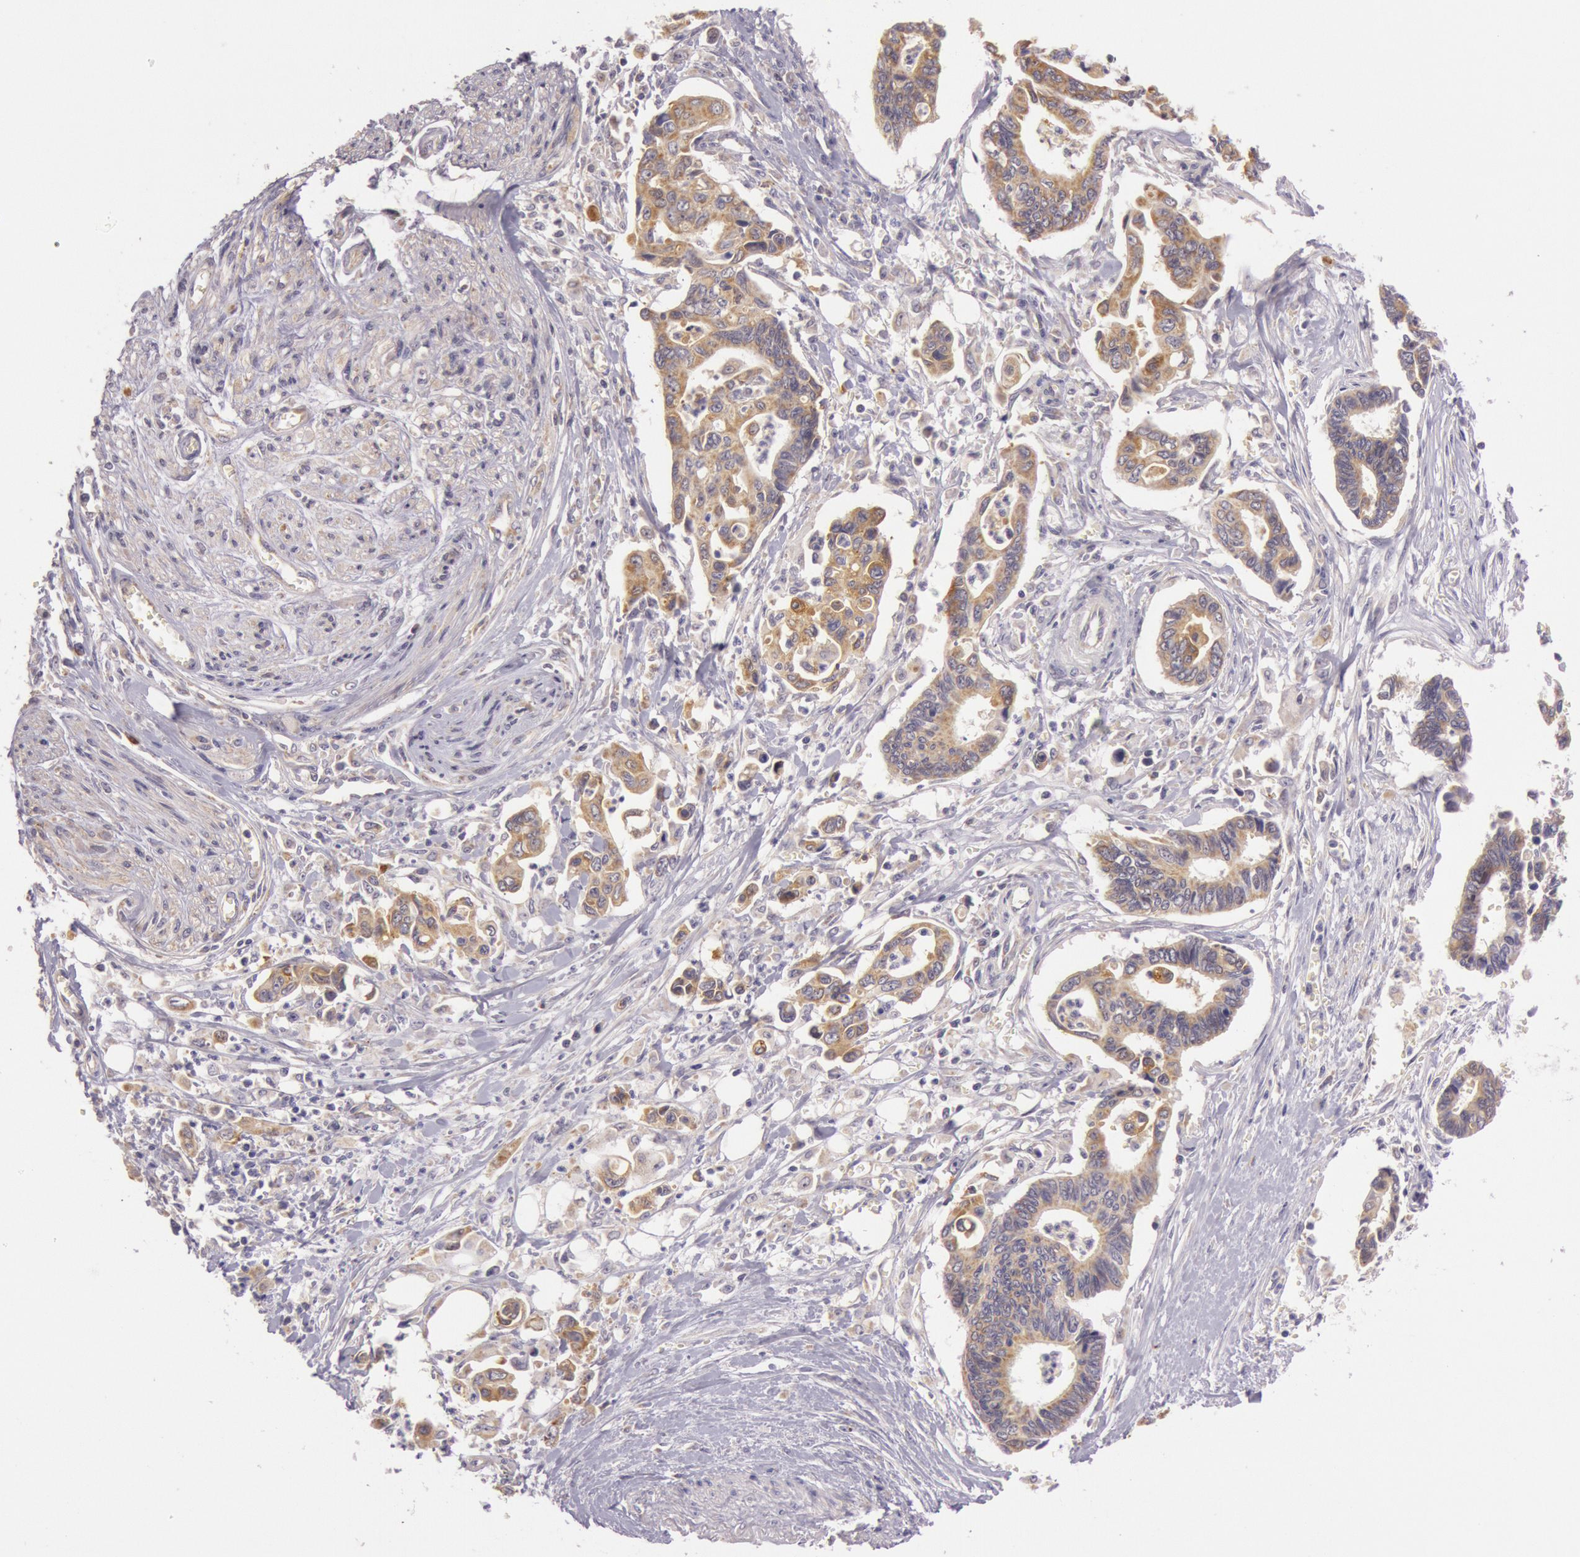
{"staining": {"intensity": "moderate", "quantity": ">75%", "location": "cytoplasmic/membranous"}, "tissue": "pancreatic cancer", "cell_type": "Tumor cells", "image_type": "cancer", "snomed": [{"axis": "morphology", "description": "Adenocarcinoma, NOS"}, {"axis": "topography", "description": "Pancreas"}], "caption": "This is a photomicrograph of immunohistochemistry (IHC) staining of pancreatic adenocarcinoma, which shows moderate expression in the cytoplasmic/membranous of tumor cells.", "gene": "CDK16", "patient": {"sex": "female", "age": 70}}